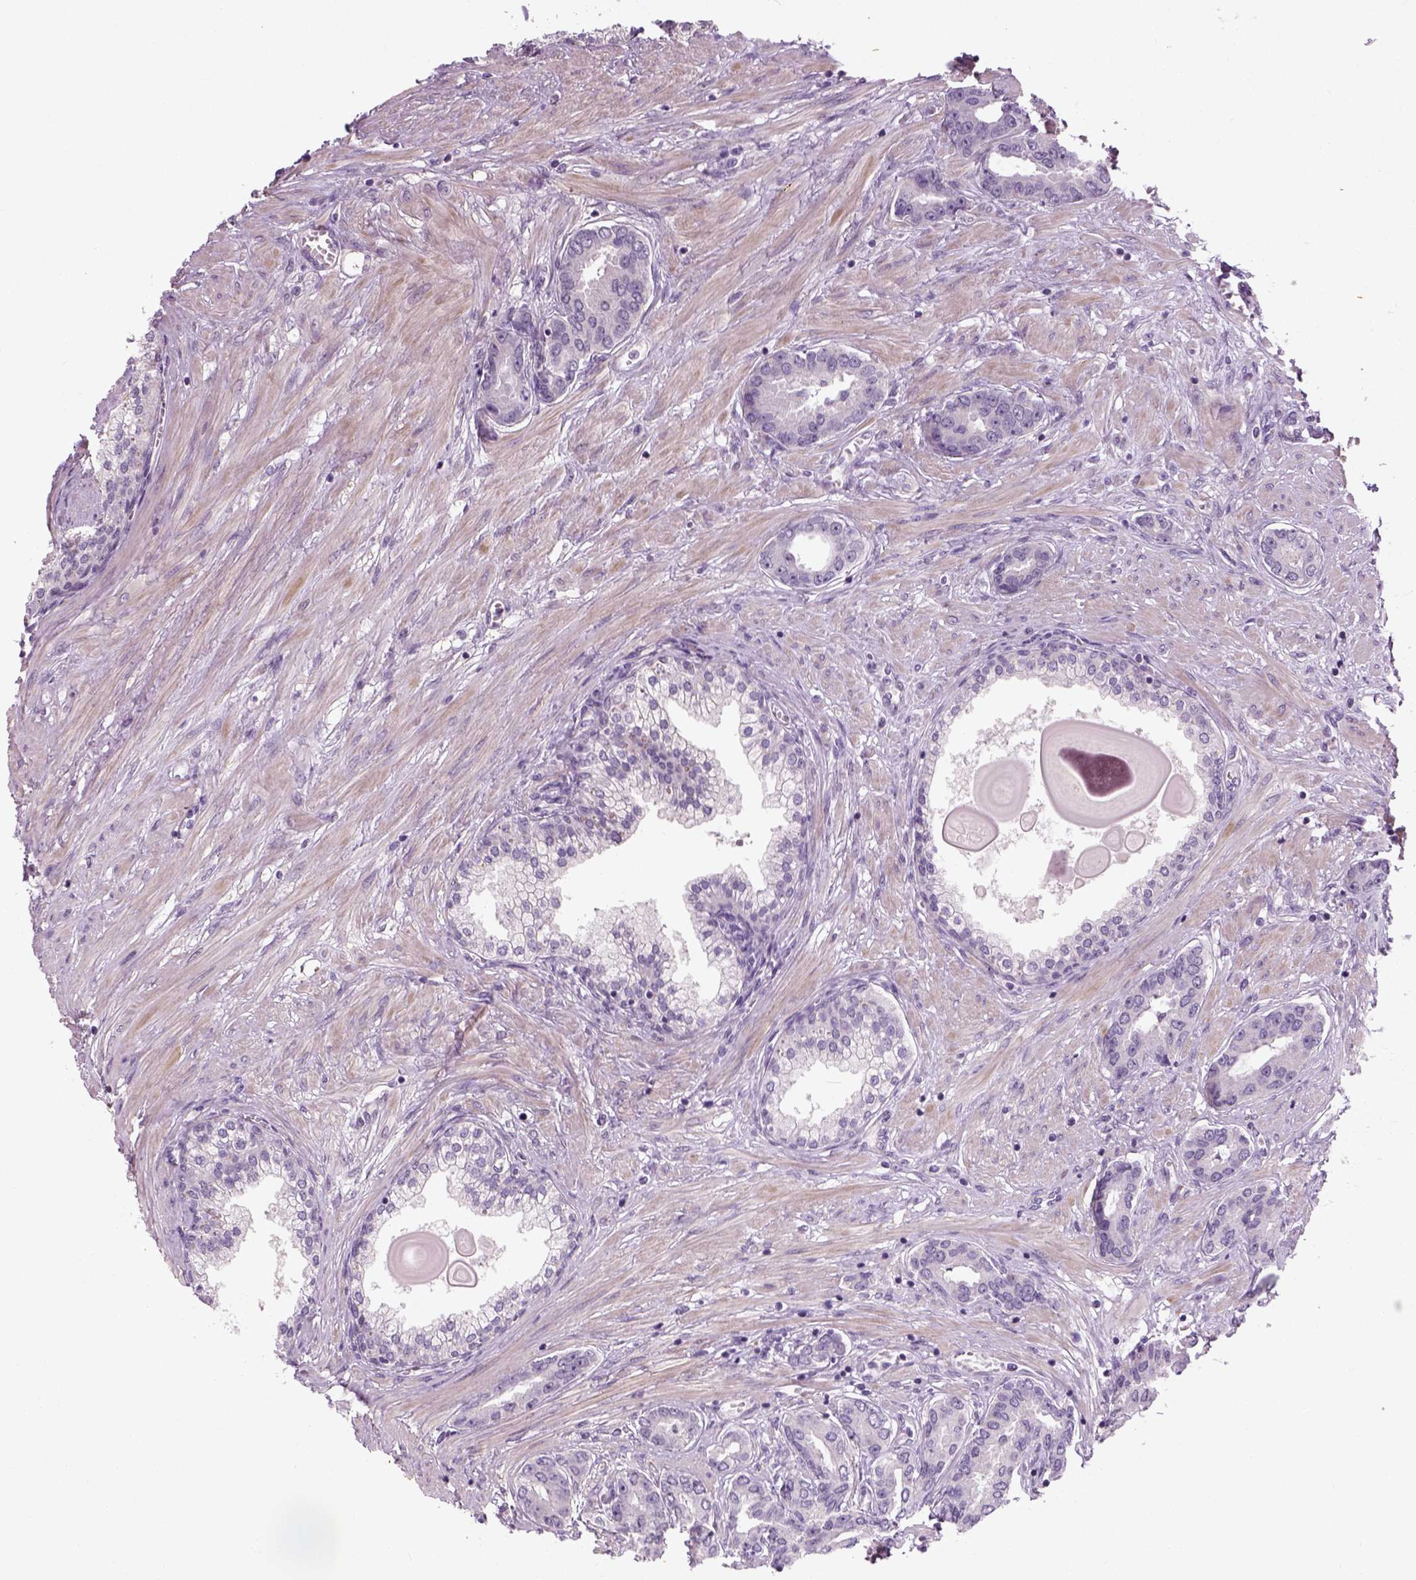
{"staining": {"intensity": "negative", "quantity": "none", "location": "none"}, "tissue": "prostate cancer", "cell_type": "Tumor cells", "image_type": "cancer", "snomed": [{"axis": "morphology", "description": "Adenocarcinoma, NOS"}, {"axis": "topography", "description": "Prostate"}], "caption": "Immunohistochemistry (IHC) of adenocarcinoma (prostate) demonstrates no expression in tumor cells.", "gene": "ELOVL3", "patient": {"sex": "male", "age": 67}}